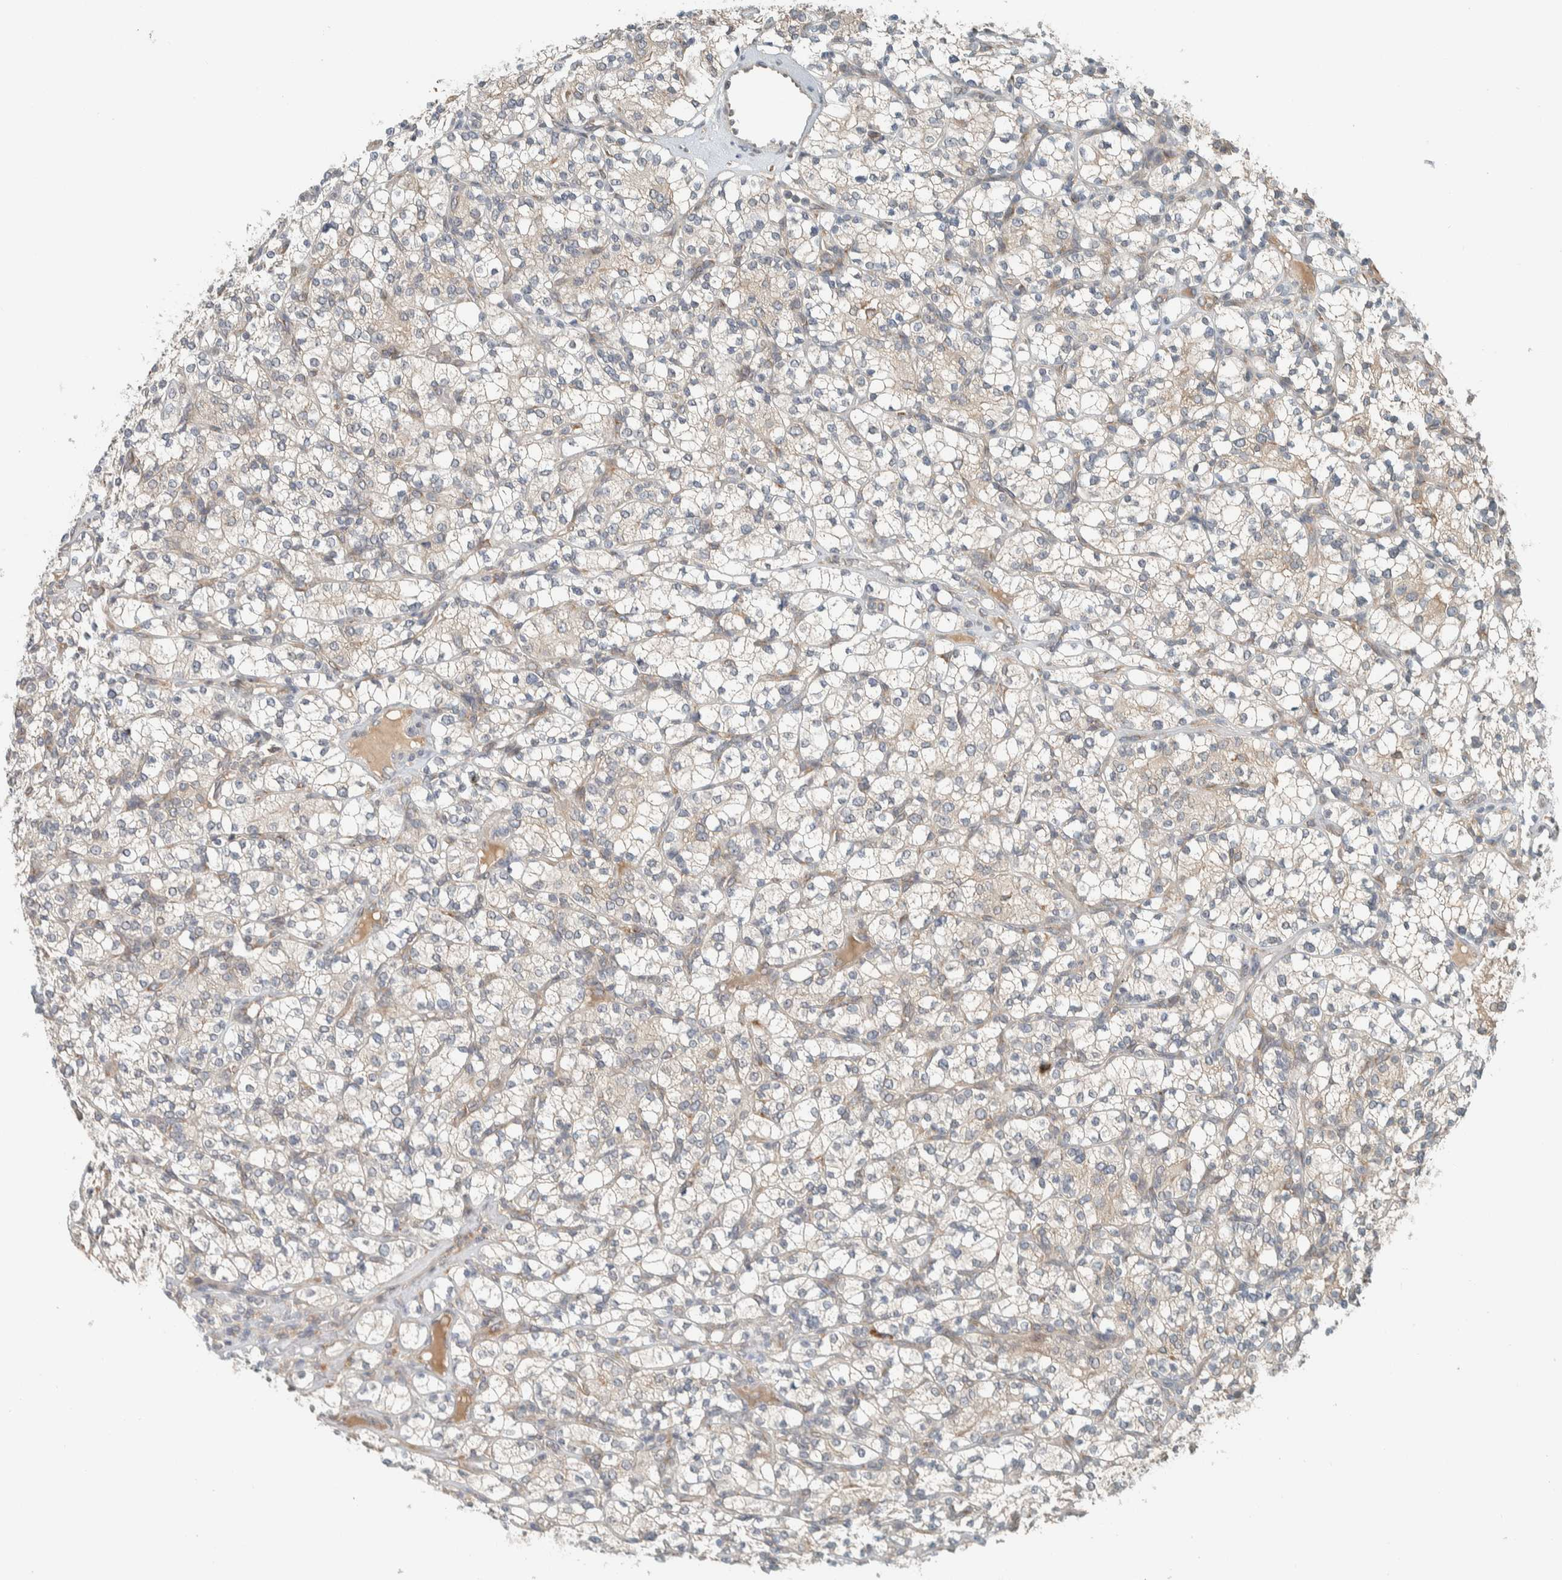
{"staining": {"intensity": "weak", "quantity": "<25%", "location": "cytoplasmic/membranous"}, "tissue": "renal cancer", "cell_type": "Tumor cells", "image_type": "cancer", "snomed": [{"axis": "morphology", "description": "Adenocarcinoma, NOS"}, {"axis": "topography", "description": "Kidney"}], "caption": "Immunohistochemistry photomicrograph of neoplastic tissue: human renal cancer (adenocarcinoma) stained with DAB (3,3'-diaminobenzidine) exhibits no significant protein staining in tumor cells.", "gene": "CTBP2", "patient": {"sex": "male", "age": 77}}